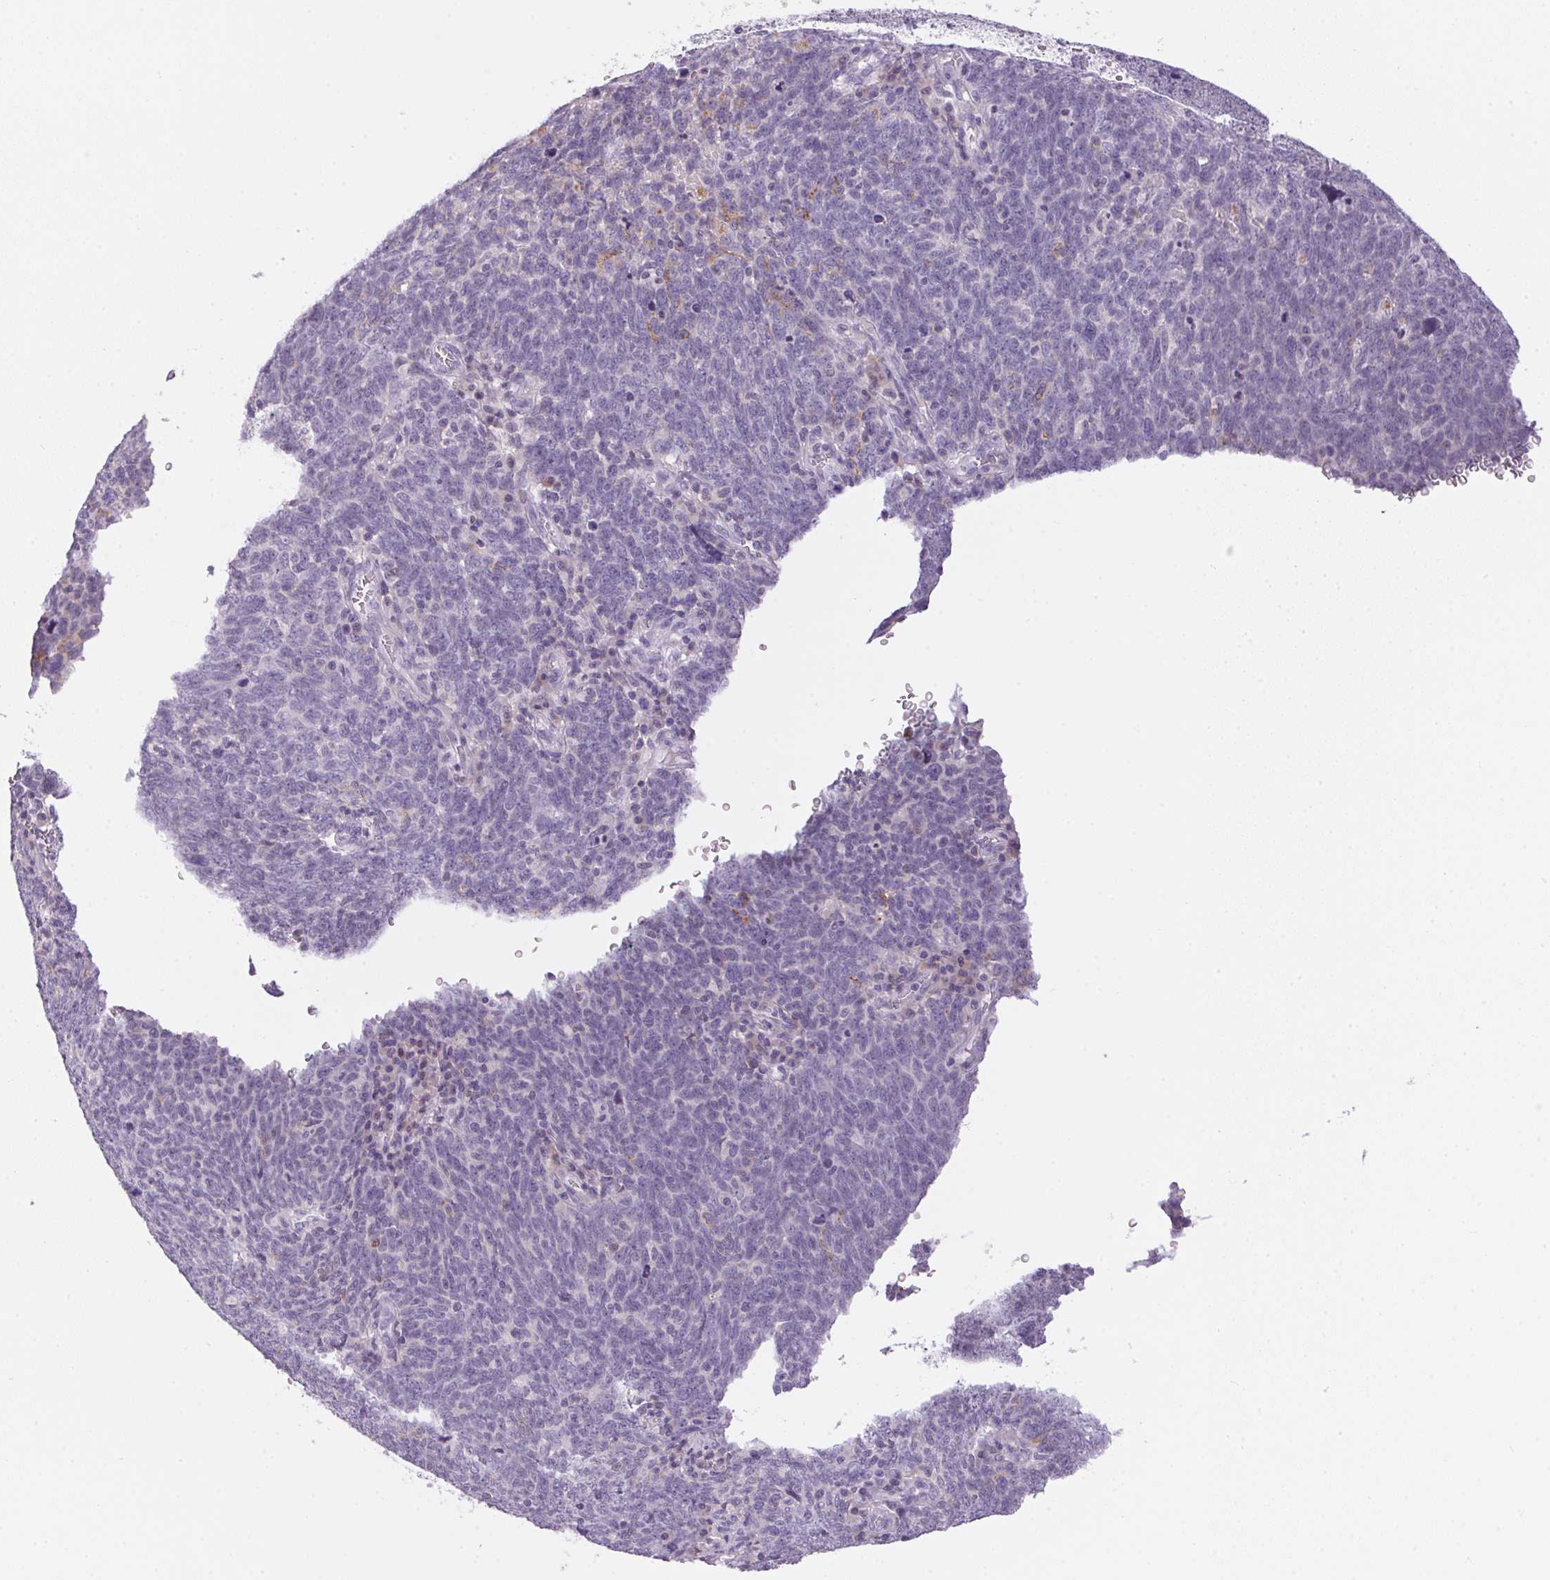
{"staining": {"intensity": "negative", "quantity": "none", "location": "none"}, "tissue": "lung cancer", "cell_type": "Tumor cells", "image_type": "cancer", "snomed": [{"axis": "morphology", "description": "Squamous cell carcinoma, NOS"}, {"axis": "topography", "description": "Lung"}], "caption": "This is a image of IHC staining of lung squamous cell carcinoma, which shows no staining in tumor cells.", "gene": "ECPAS", "patient": {"sex": "female", "age": 72}}